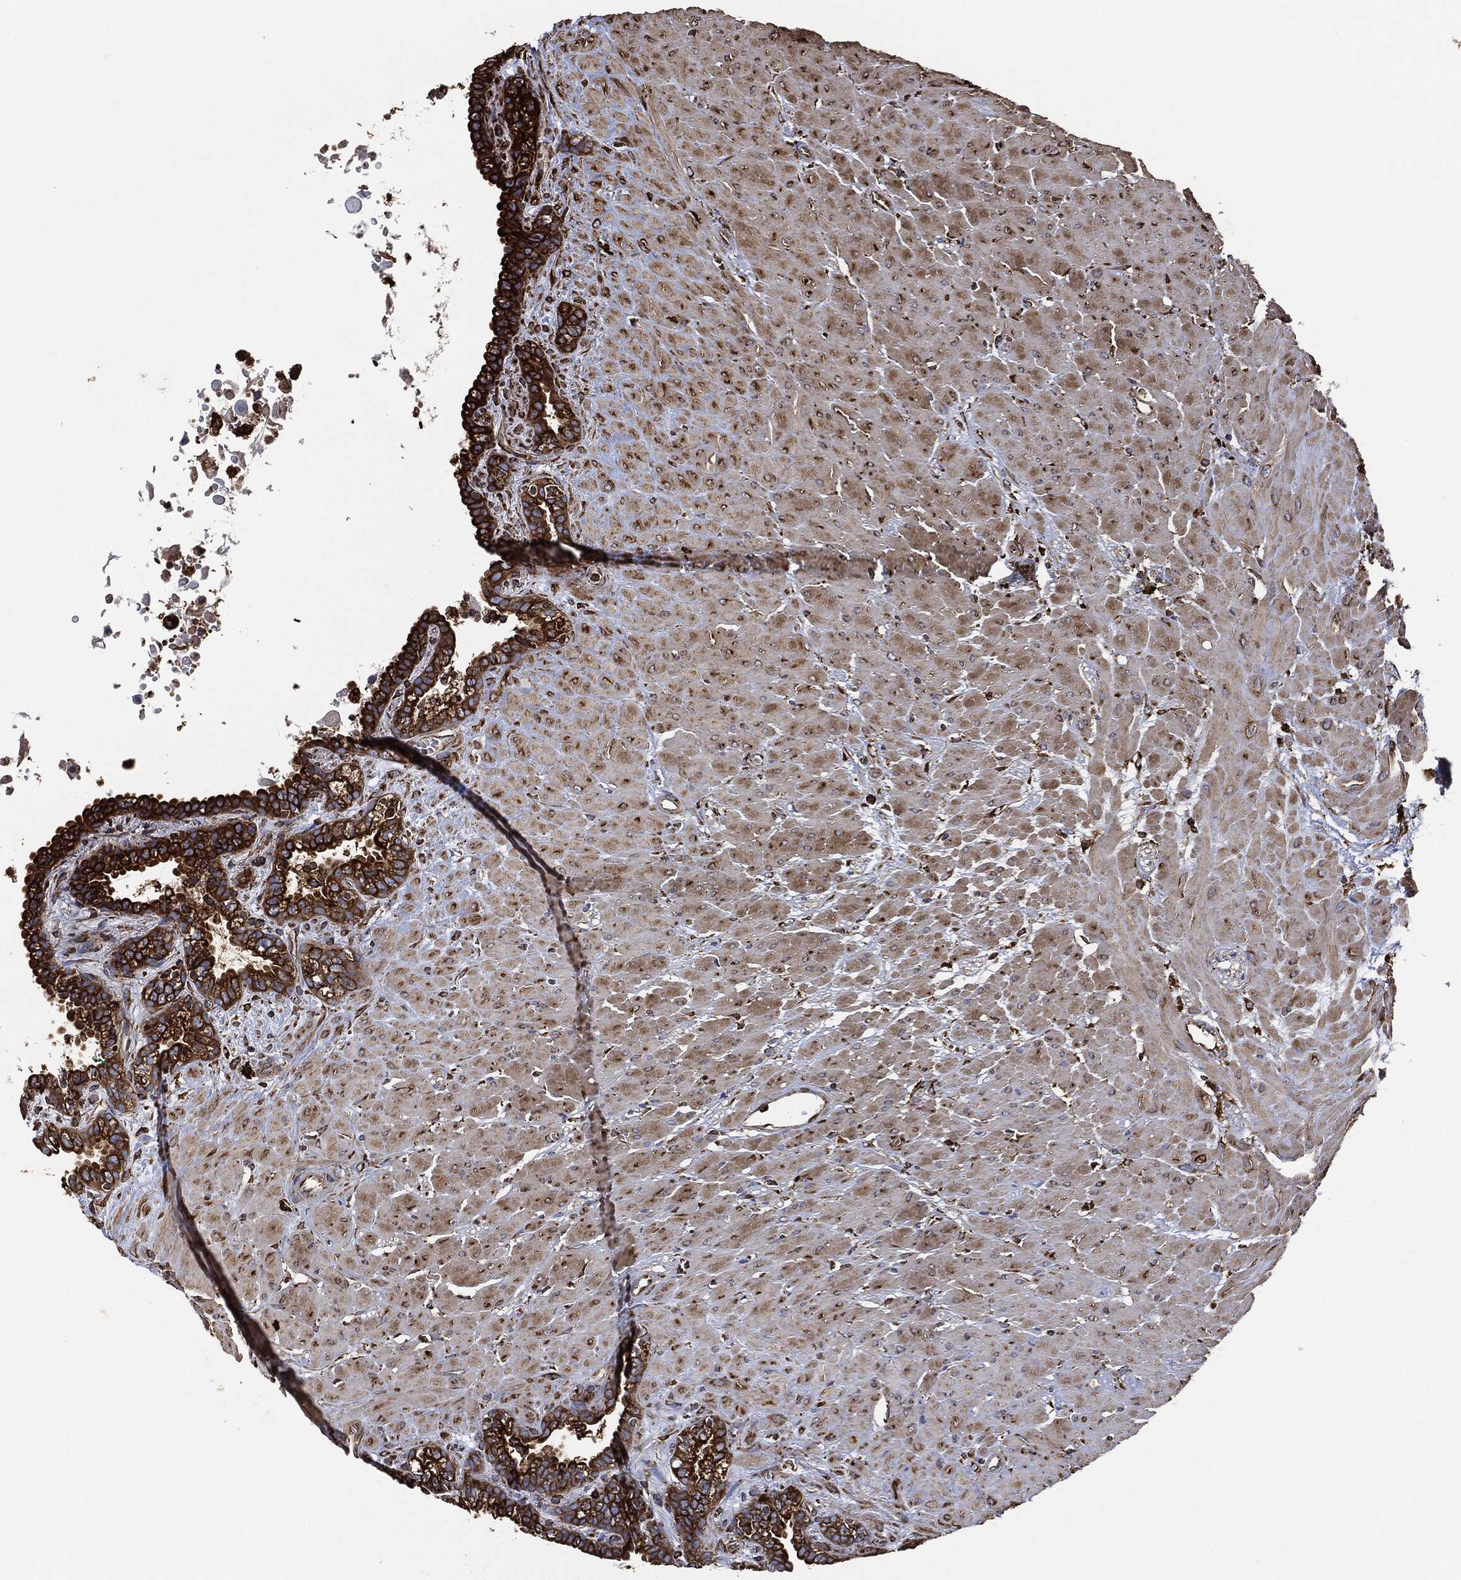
{"staining": {"intensity": "strong", "quantity": ">75%", "location": "cytoplasmic/membranous"}, "tissue": "seminal vesicle", "cell_type": "Glandular cells", "image_type": "normal", "snomed": [{"axis": "morphology", "description": "Normal tissue, NOS"}, {"axis": "morphology", "description": "Urothelial carcinoma, NOS"}, {"axis": "topography", "description": "Urinary bladder"}, {"axis": "topography", "description": "Seminal veicle"}], "caption": "The micrograph shows a brown stain indicating the presence of a protein in the cytoplasmic/membranous of glandular cells in seminal vesicle.", "gene": "AMFR", "patient": {"sex": "male", "age": 76}}